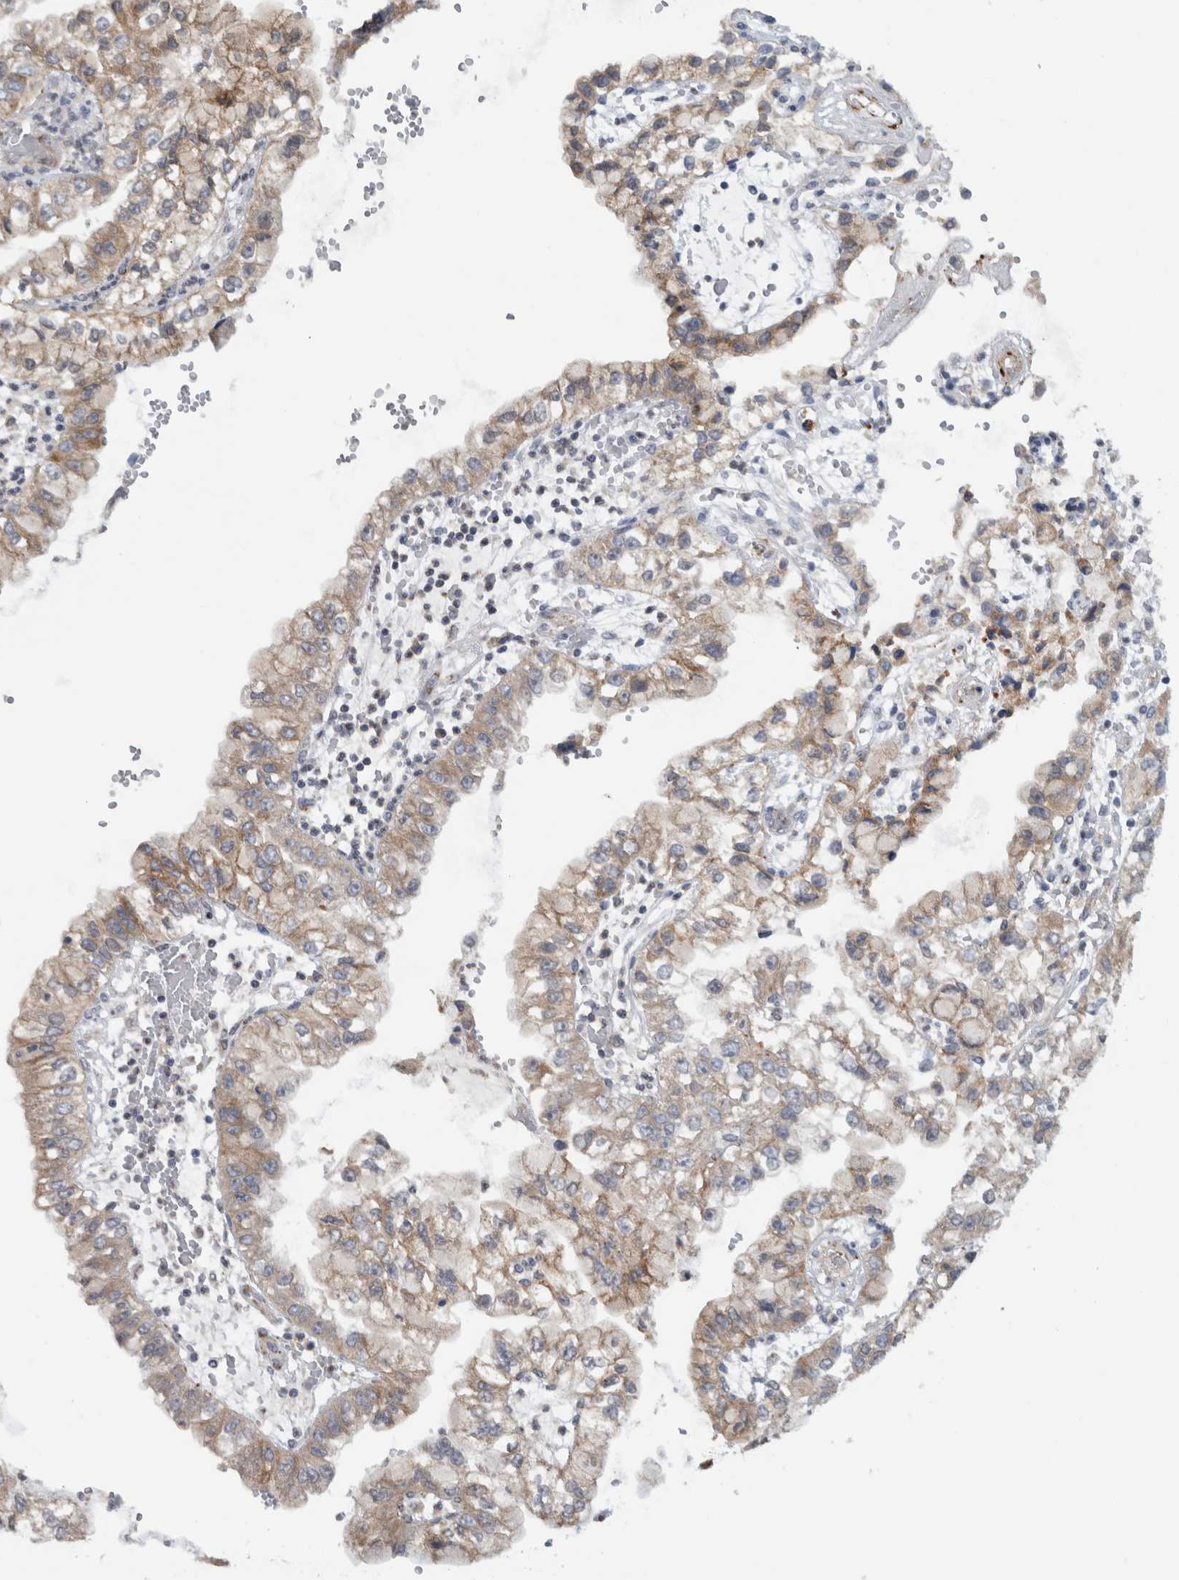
{"staining": {"intensity": "weak", "quantity": ">75%", "location": "cytoplasmic/membranous"}, "tissue": "liver cancer", "cell_type": "Tumor cells", "image_type": "cancer", "snomed": [{"axis": "morphology", "description": "Cholangiocarcinoma"}, {"axis": "topography", "description": "Liver"}], "caption": "Immunohistochemical staining of human liver cholangiocarcinoma exhibits weak cytoplasmic/membranous protein staining in about >75% of tumor cells.", "gene": "RAB18", "patient": {"sex": "female", "age": 79}}